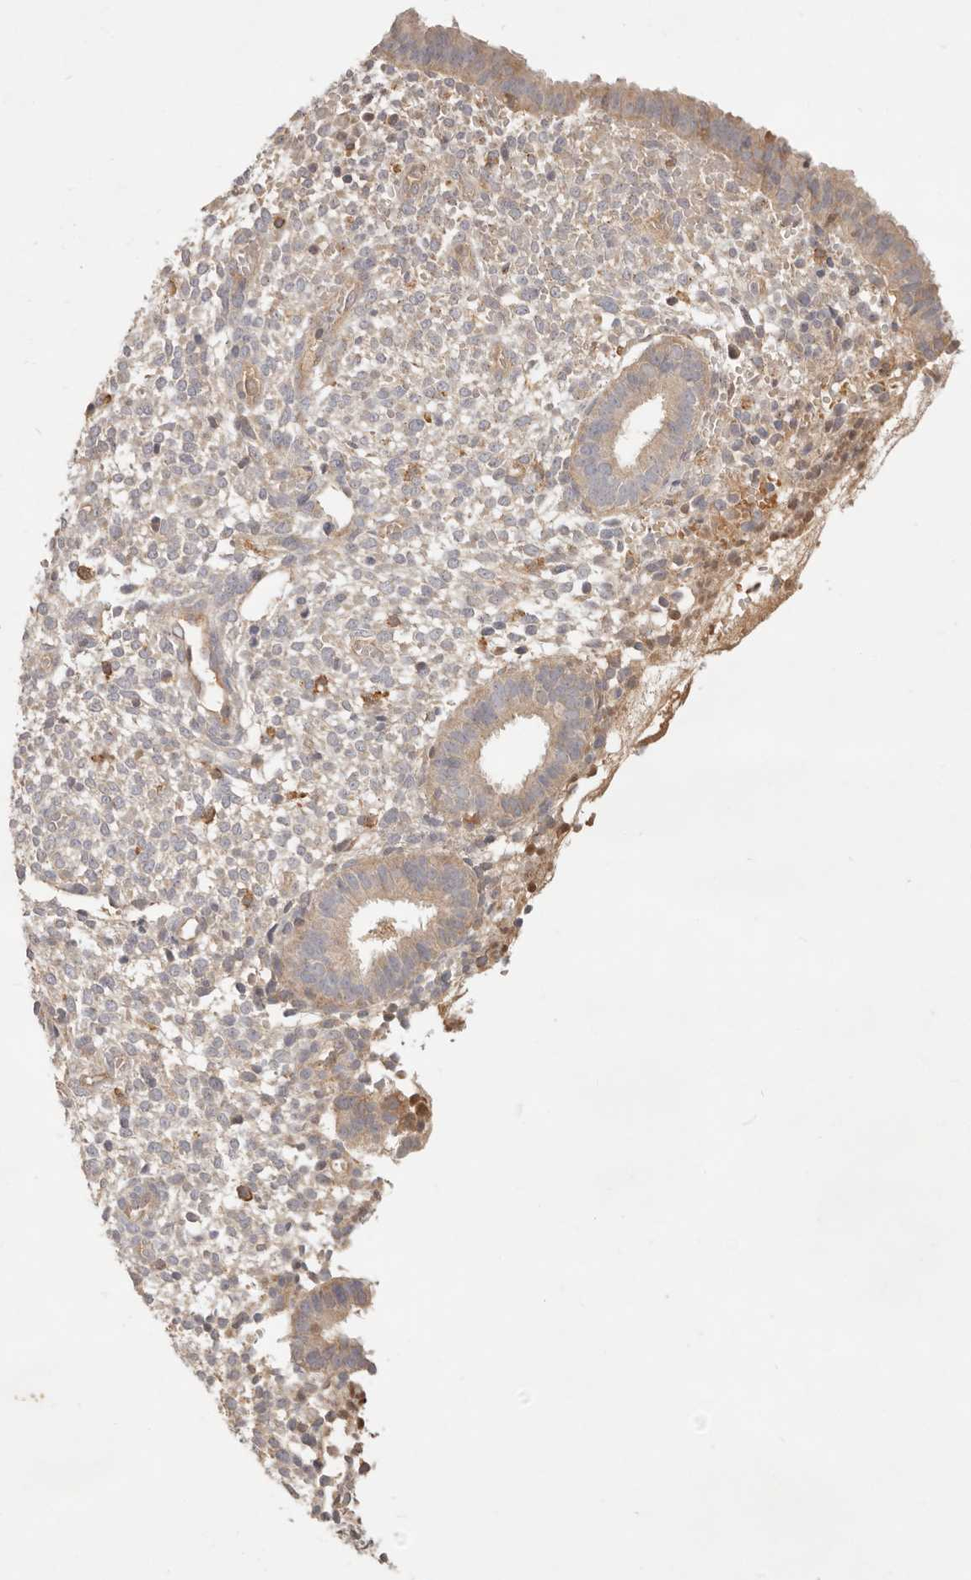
{"staining": {"intensity": "negative", "quantity": "none", "location": "none"}, "tissue": "endometrium", "cell_type": "Cells in endometrial stroma", "image_type": "normal", "snomed": [{"axis": "morphology", "description": "Normal tissue, NOS"}, {"axis": "topography", "description": "Endometrium"}], "caption": "Immunohistochemistry (IHC) histopathology image of unremarkable endometrium: human endometrium stained with DAB (3,3'-diaminobenzidine) displays no significant protein expression in cells in endometrial stroma.", "gene": "NECAP2", "patient": {"sex": "female", "age": 46}}